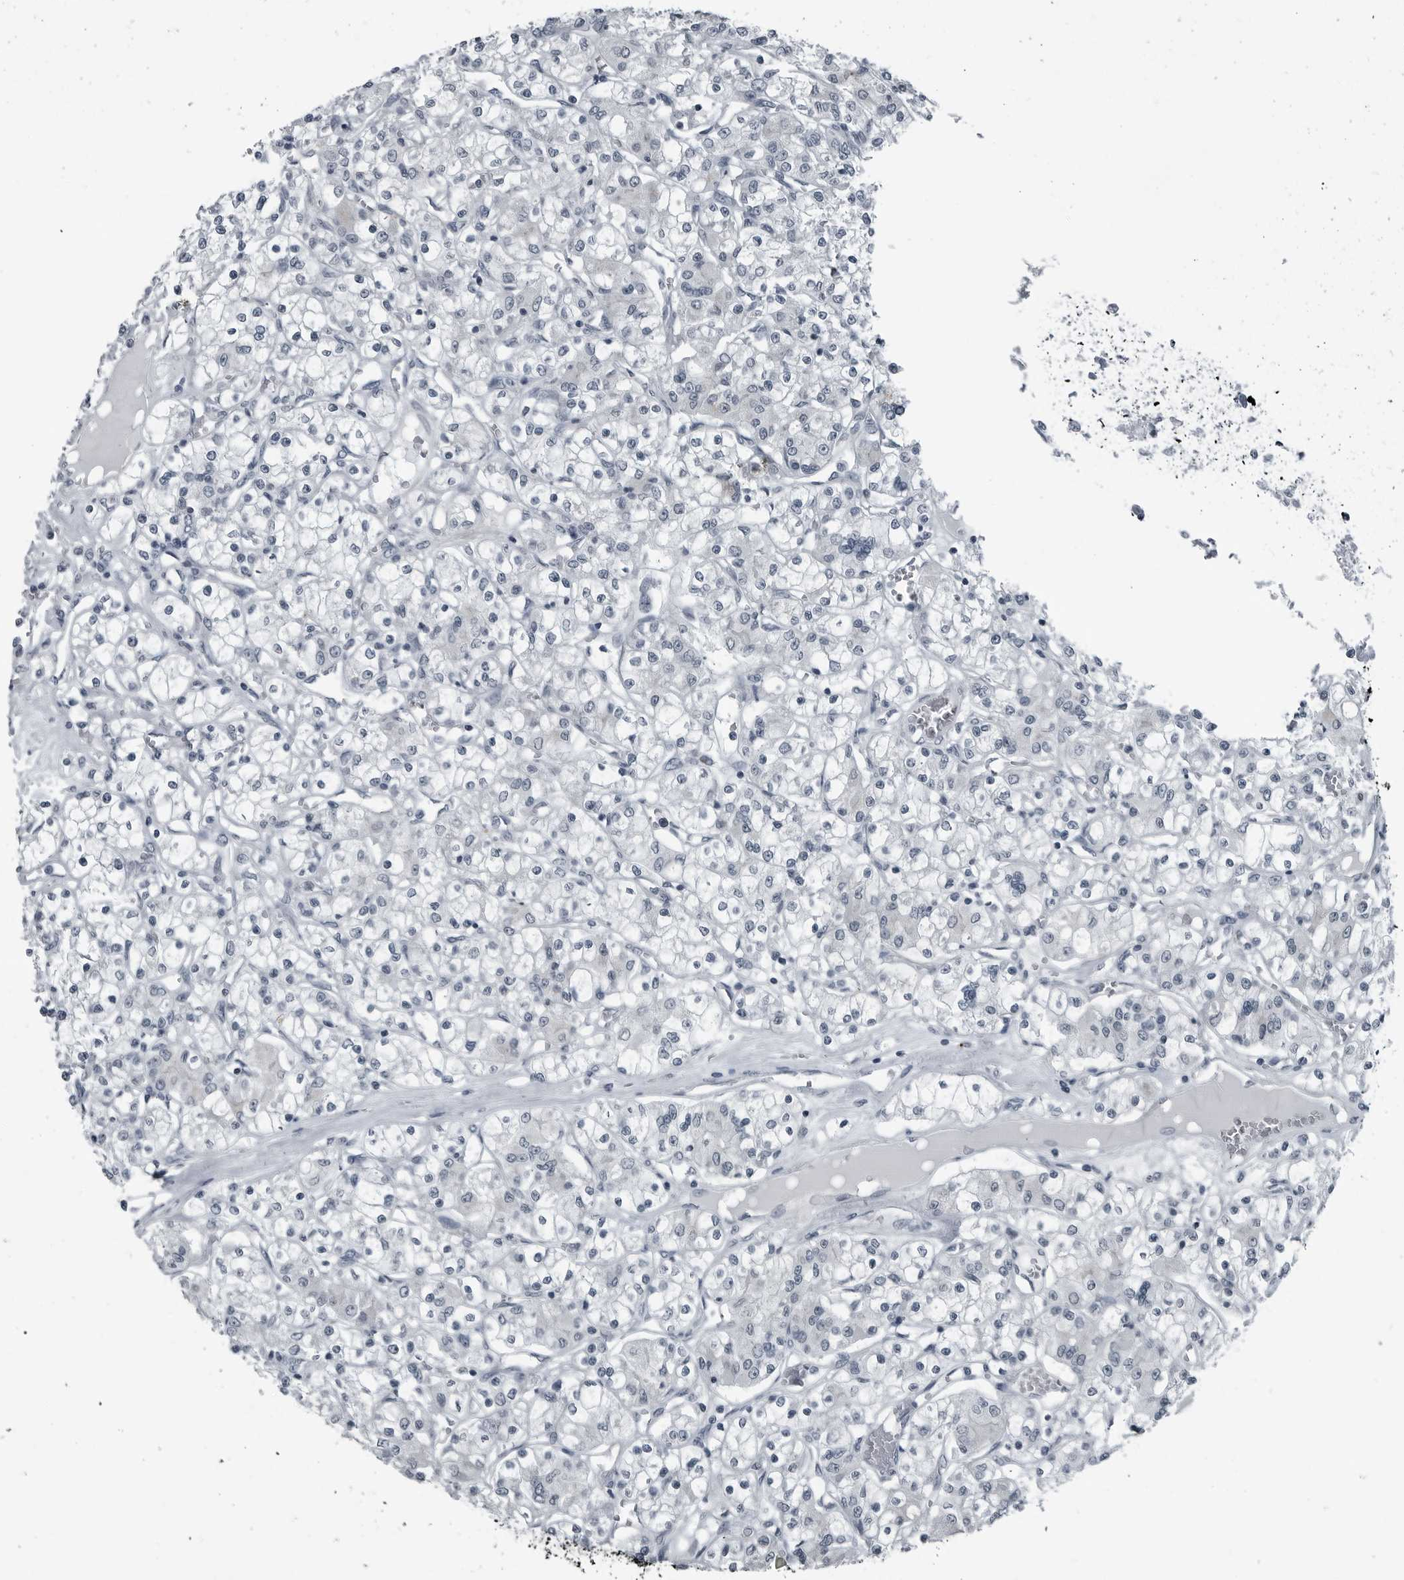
{"staining": {"intensity": "negative", "quantity": "none", "location": "none"}, "tissue": "renal cancer", "cell_type": "Tumor cells", "image_type": "cancer", "snomed": [{"axis": "morphology", "description": "Adenocarcinoma, NOS"}, {"axis": "topography", "description": "Kidney"}], "caption": "Immunohistochemical staining of renal adenocarcinoma demonstrates no significant expression in tumor cells. (DAB (3,3'-diaminobenzidine) IHC, high magnification).", "gene": "GAK", "patient": {"sex": "female", "age": 59}}